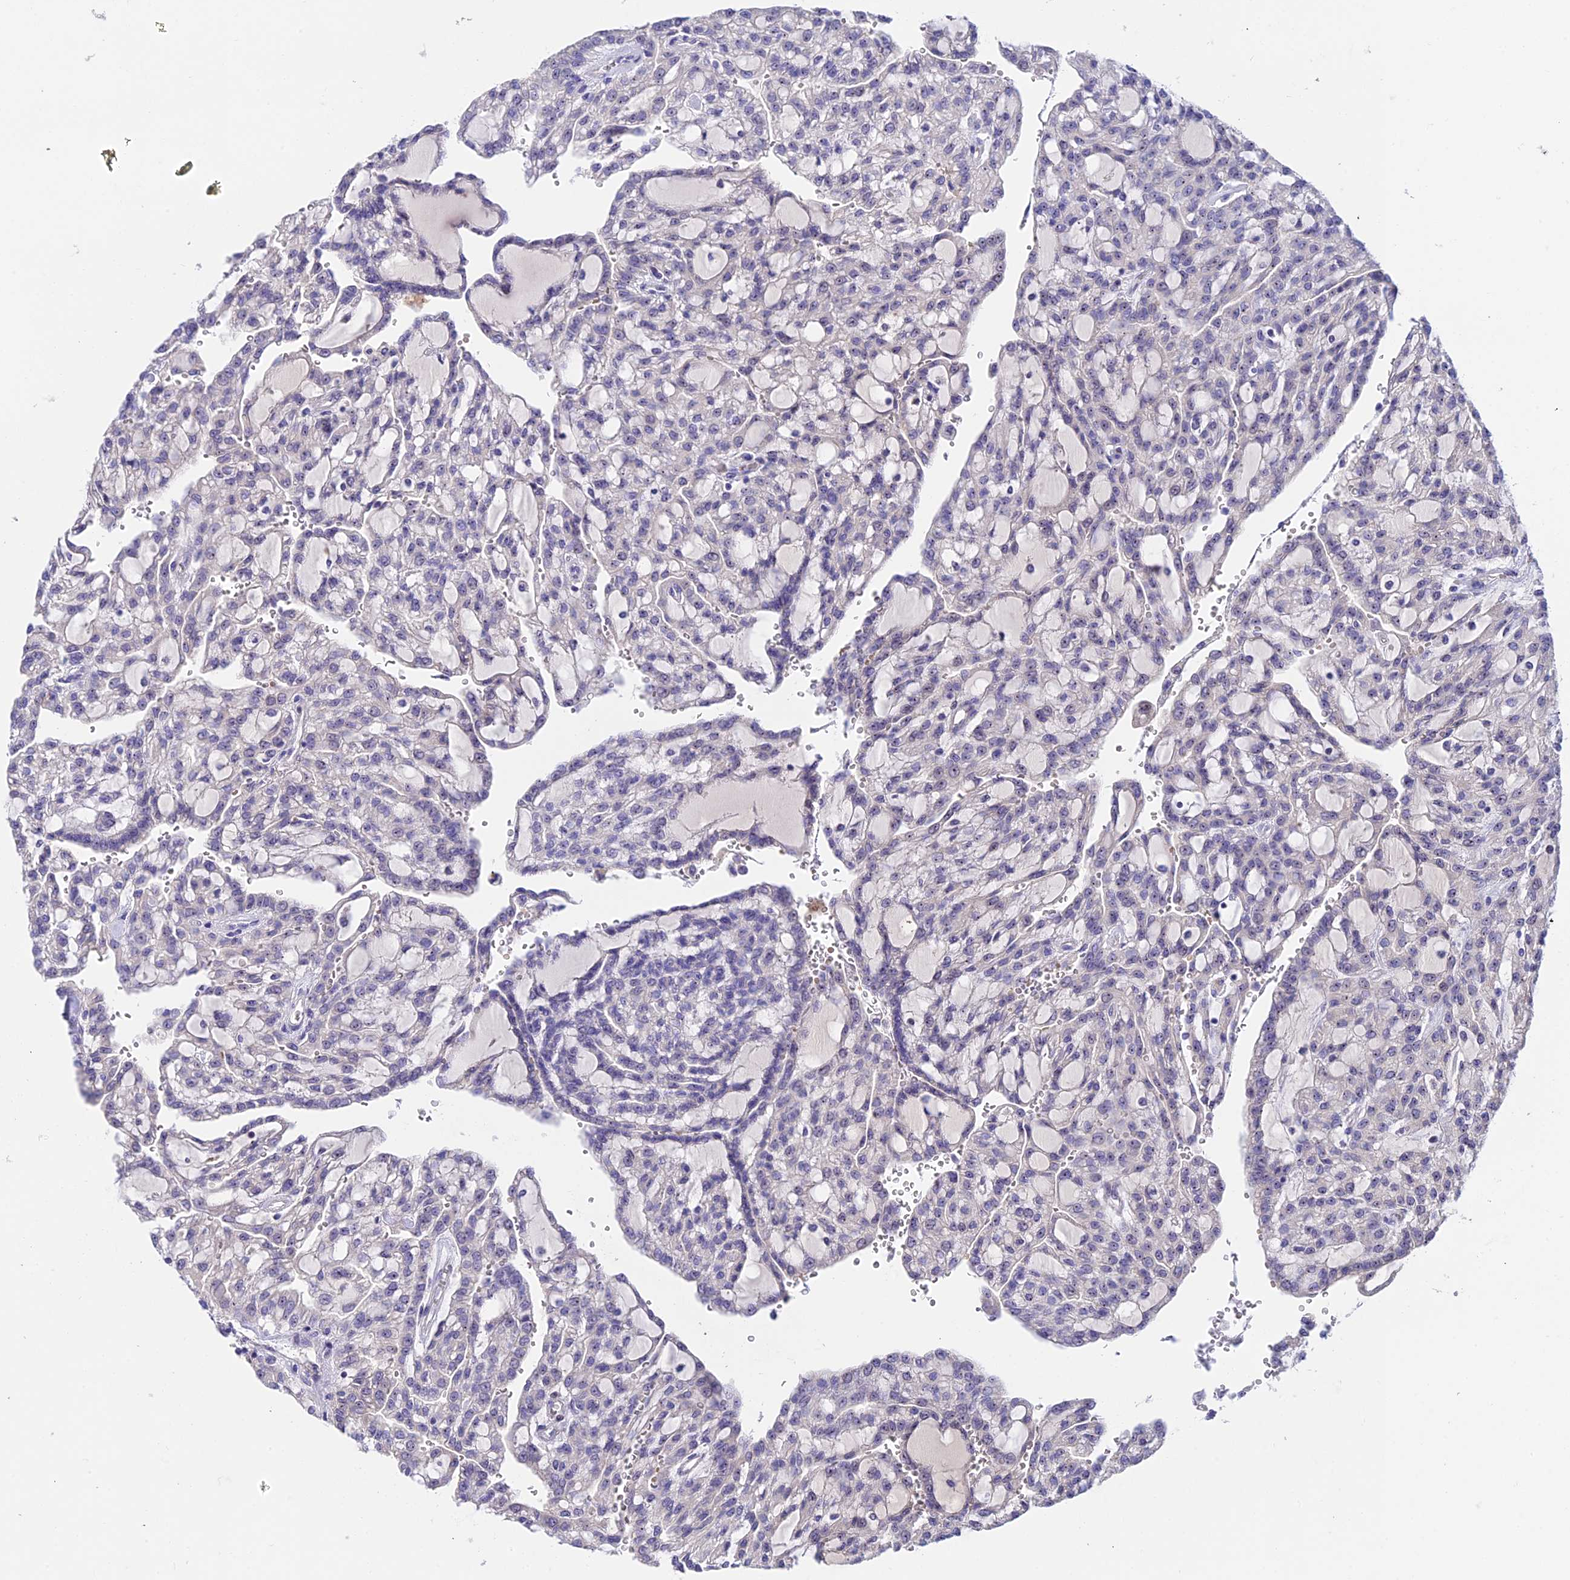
{"staining": {"intensity": "negative", "quantity": "none", "location": "none"}, "tissue": "renal cancer", "cell_type": "Tumor cells", "image_type": "cancer", "snomed": [{"axis": "morphology", "description": "Adenocarcinoma, NOS"}, {"axis": "topography", "description": "Kidney"}], "caption": "Adenocarcinoma (renal) was stained to show a protein in brown. There is no significant positivity in tumor cells.", "gene": "DUSP29", "patient": {"sex": "male", "age": 63}}